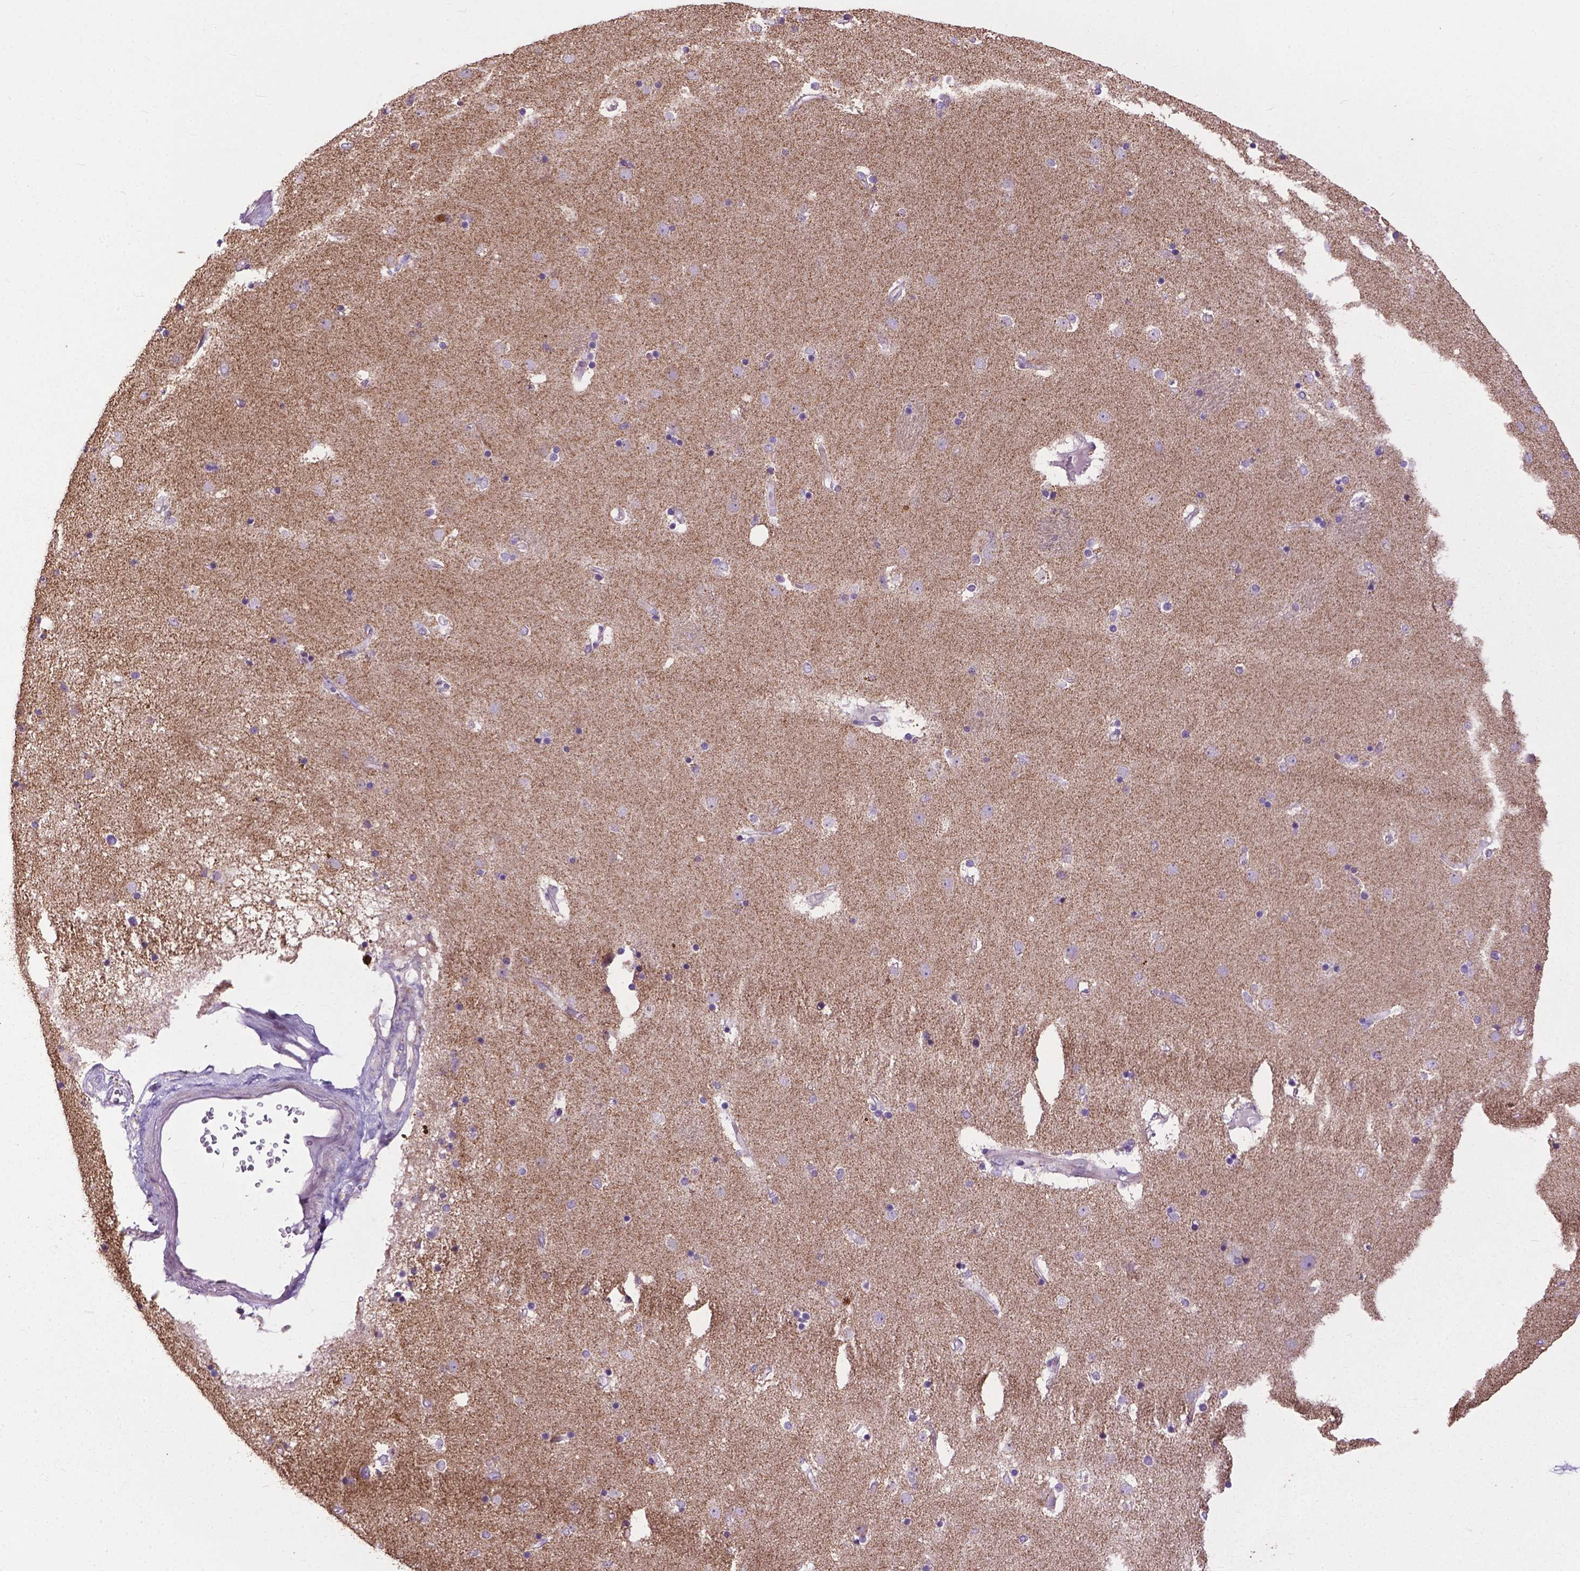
{"staining": {"intensity": "negative", "quantity": "none", "location": "none"}, "tissue": "caudate", "cell_type": "Glial cells", "image_type": "normal", "snomed": [{"axis": "morphology", "description": "Normal tissue, NOS"}, {"axis": "topography", "description": "Lateral ventricle wall"}], "caption": "Human caudate stained for a protein using immunohistochemistry (IHC) exhibits no expression in glial cells.", "gene": "VDAC1", "patient": {"sex": "female", "age": 71}}